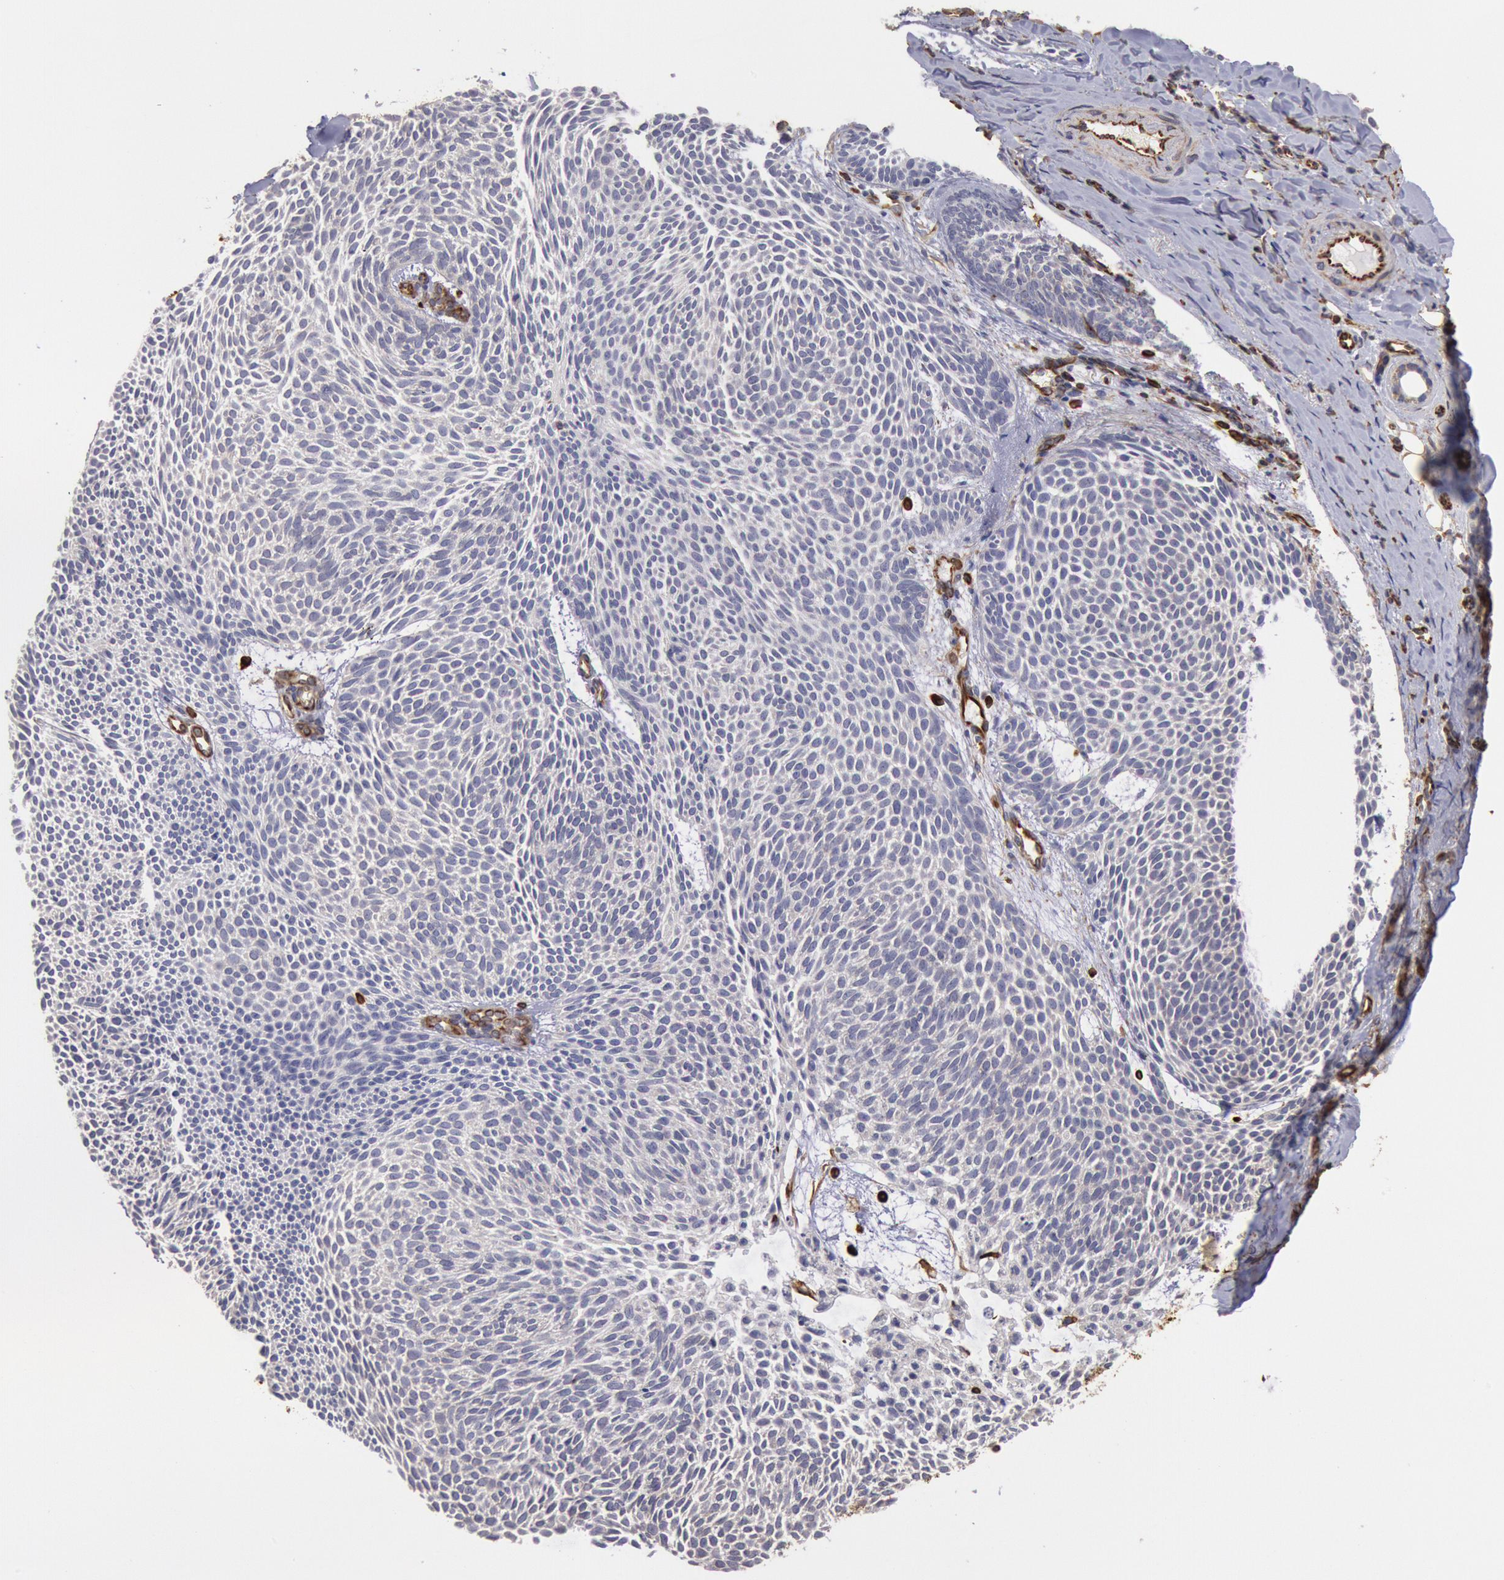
{"staining": {"intensity": "negative", "quantity": "none", "location": "none"}, "tissue": "skin cancer", "cell_type": "Tumor cells", "image_type": "cancer", "snomed": [{"axis": "morphology", "description": "Basal cell carcinoma"}, {"axis": "topography", "description": "Skin"}], "caption": "Skin cancer (basal cell carcinoma) was stained to show a protein in brown. There is no significant staining in tumor cells.", "gene": "RNF139", "patient": {"sex": "male", "age": 84}}